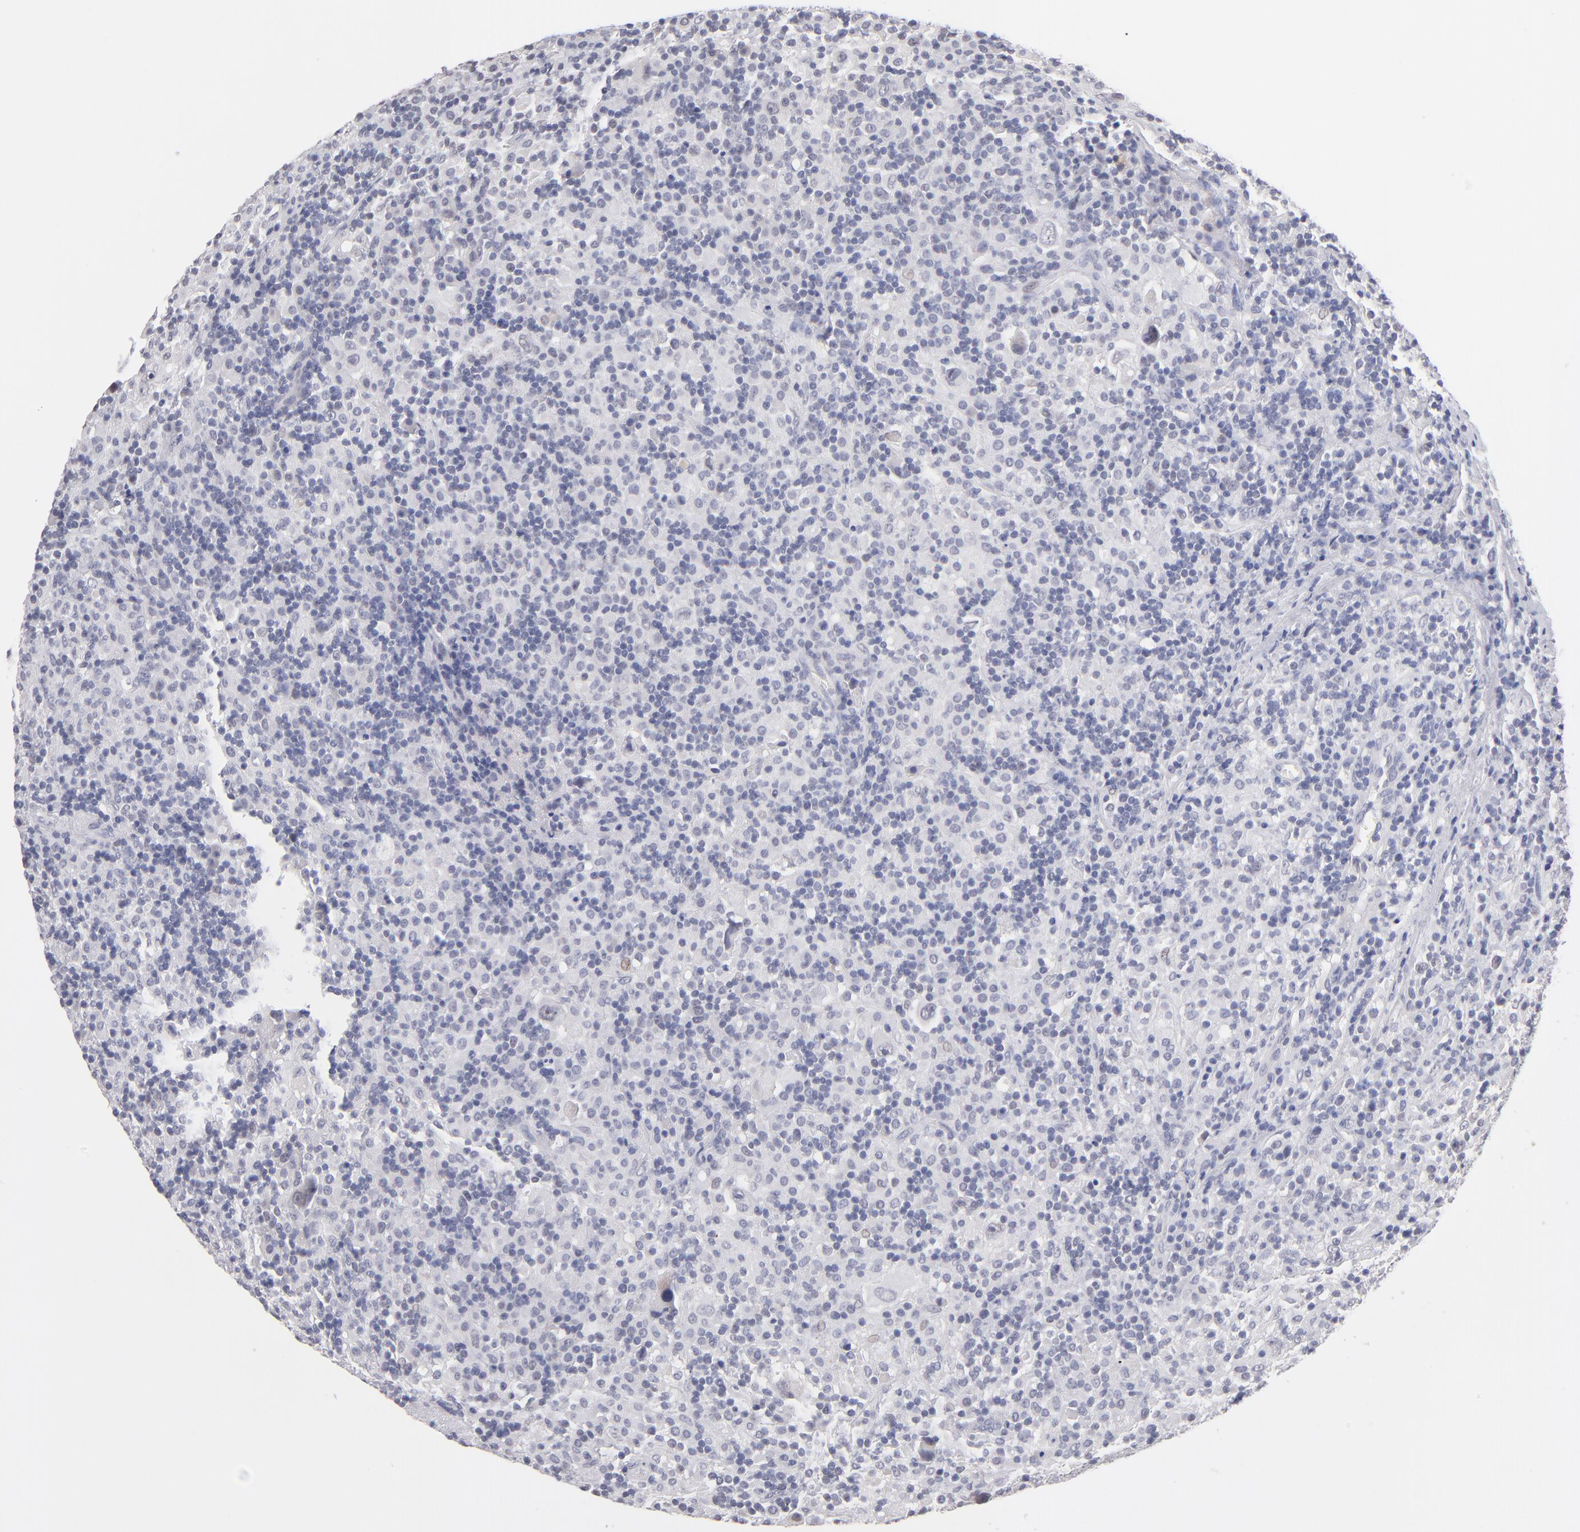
{"staining": {"intensity": "weak", "quantity": "<25%", "location": "nuclear"}, "tissue": "lymphoma", "cell_type": "Tumor cells", "image_type": "cancer", "snomed": [{"axis": "morphology", "description": "Hodgkin's disease, NOS"}, {"axis": "topography", "description": "Lymph node"}], "caption": "This is an IHC micrograph of Hodgkin's disease. There is no positivity in tumor cells.", "gene": "TEX11", "patient": {"sex": "male", "age": 46}}